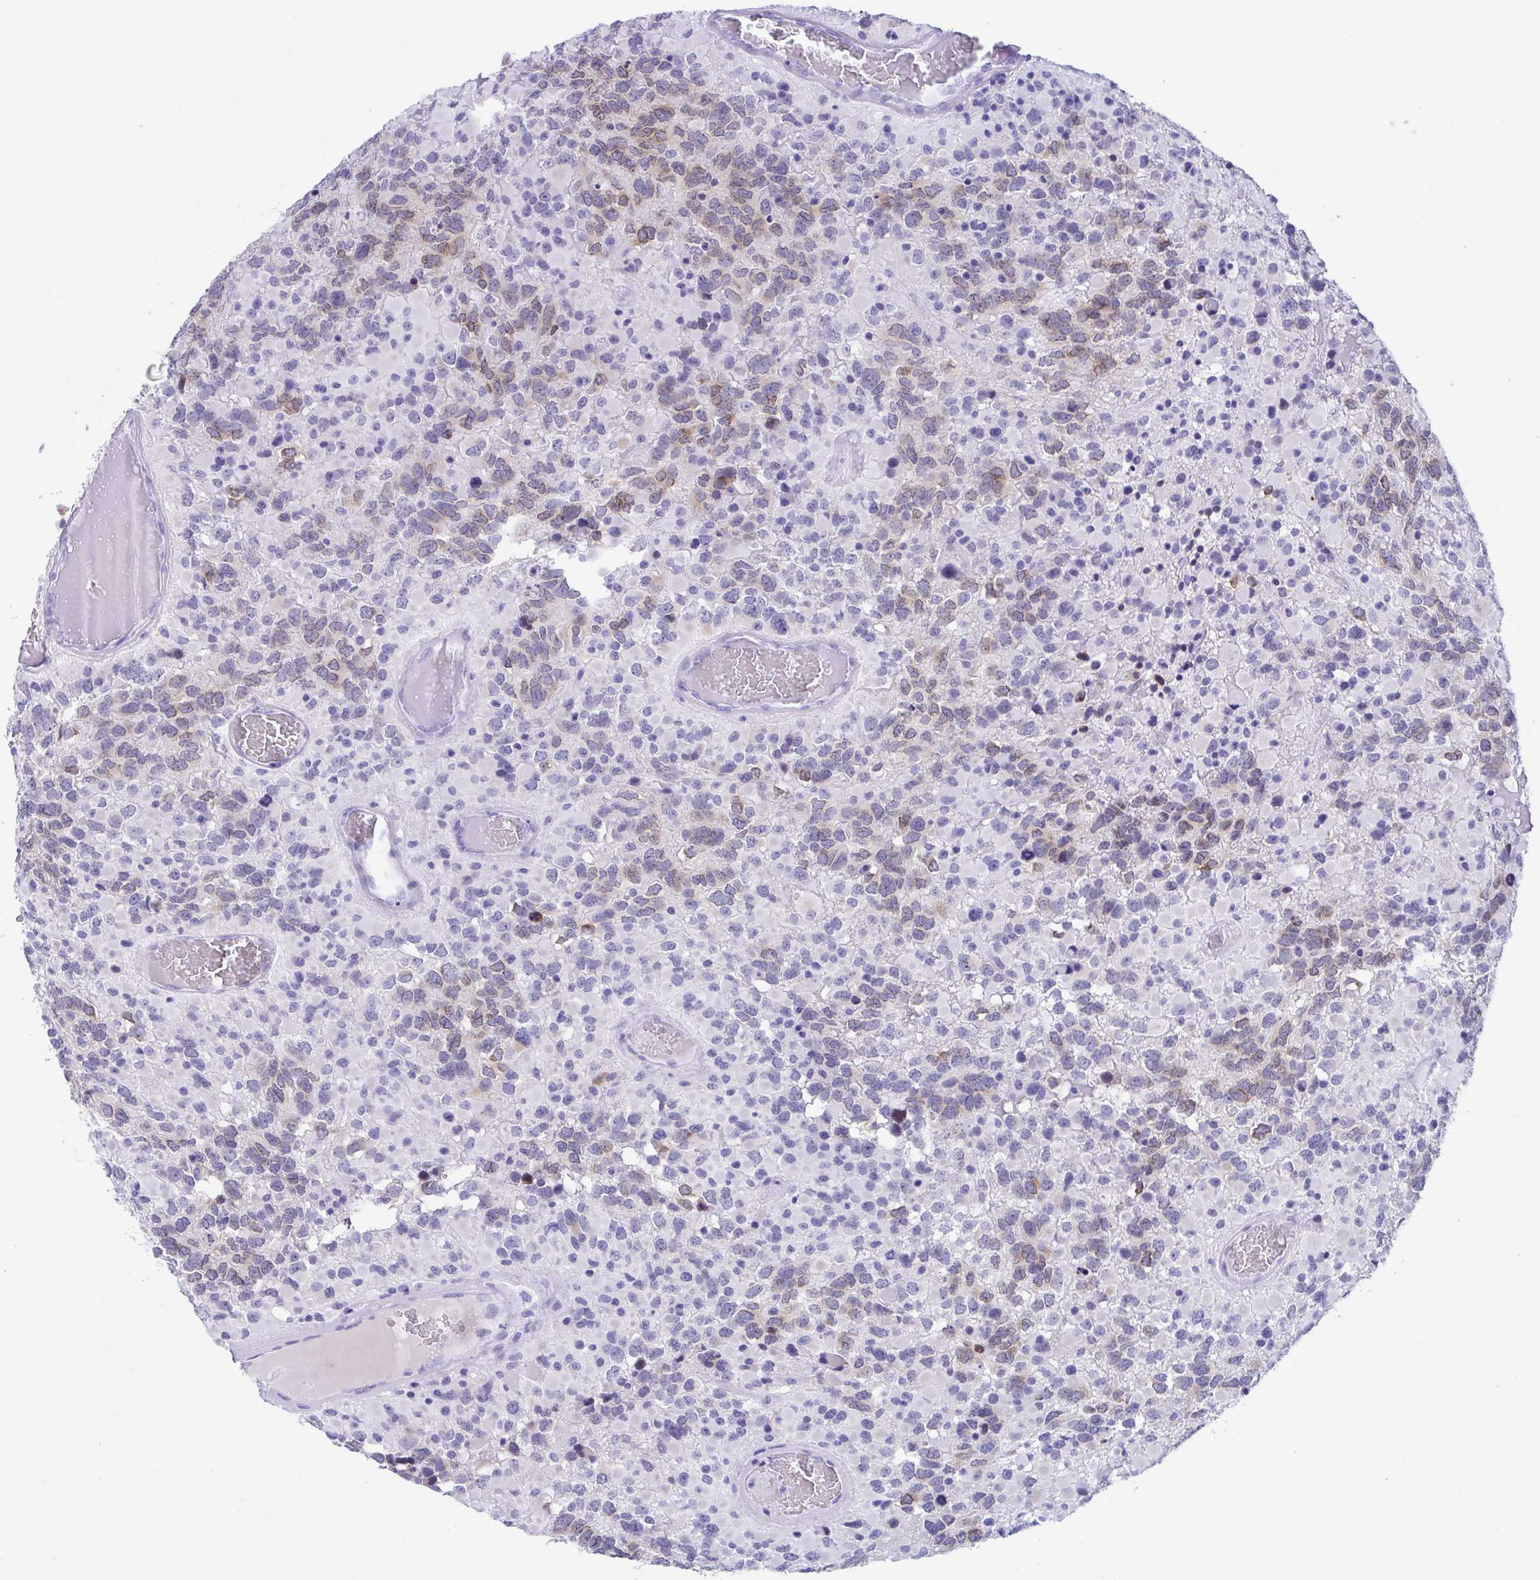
{"staining": {"intensity": "moderate", "quantity": "<25%", "location": "cytoplasmic/membranous"}, "tissue": "glioma", "cell_type": "Tumor cells", "image_type": "cancer", "snomed": [{"axis": "morphology", "description": "Glioma, malignant, High grade"}, {"axis": "topography", "description": "Brain"}], "caption": "DAB (3,3'-diaminobenzidine) immunohistochemical staining of glioma exhibits moderate cytoplasmic/membranous protein positivity in about <25% of tumor cells. (DAB IHC, brown staining for protein, blue staining for nuclei).", "gene": "TMEM35A", "patient": {"sex": "female", "age": 40}}